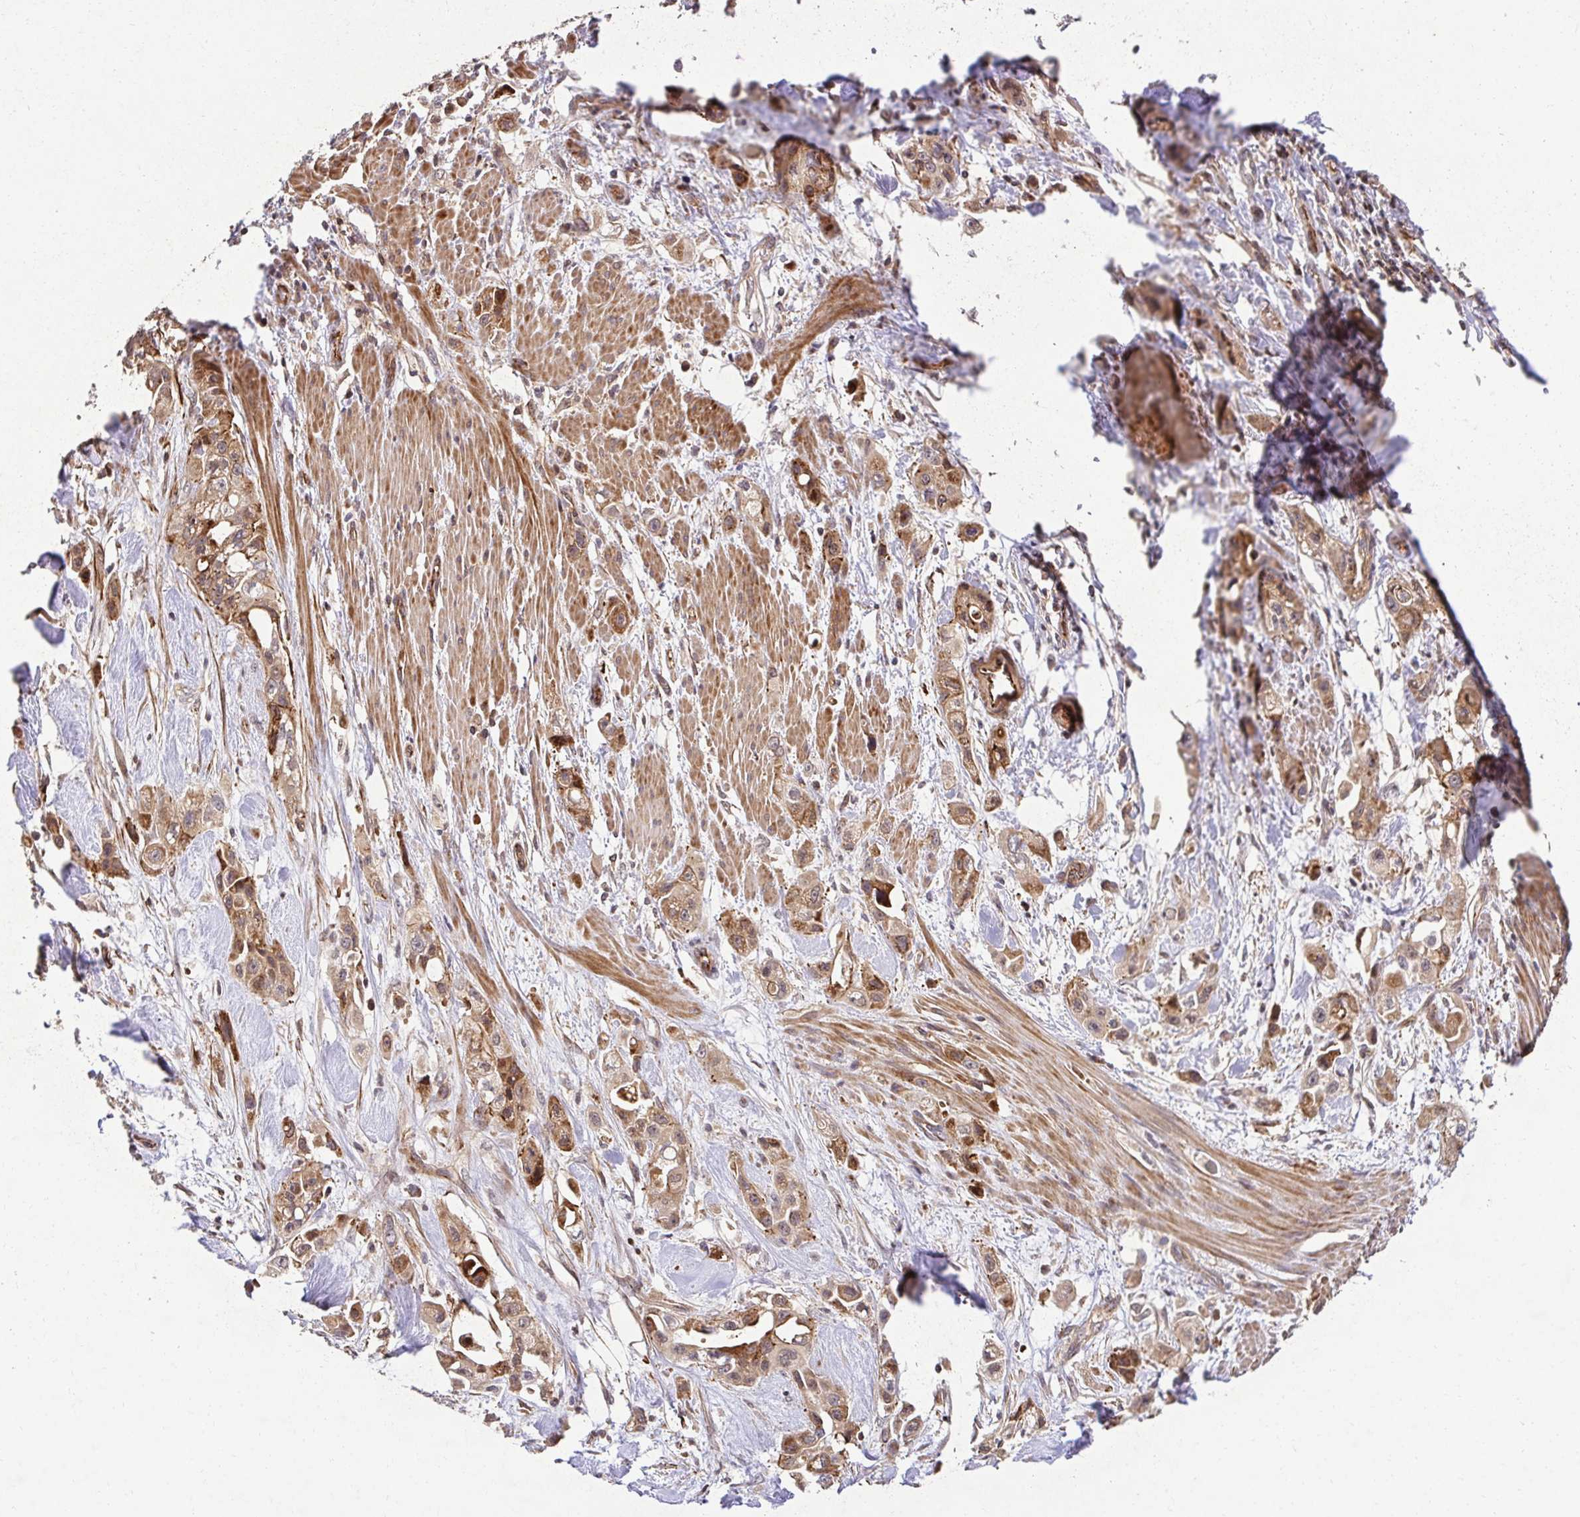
{"staining": {"intensity": "moderate", "quantity": ">75%", "location": "cytoplasmic/membranous"}, "tissue": "pancreatic cancer", "cell_type": "Tumor cells", "image_type": "cancer", "snomed": [{"axis": "morphology", "description": "Adenocarcinoma, NOS"}, {"axis": "topography", "description": "Pancreas"}], "caption": "Immunohistochemistry histopathology image of human pancreatic cancer stained for a protein (brown), which reveals medium levels of moderate cytoplasmic/membranous positivity in about >75% of tumor cells.", "gene": "PSMA4", "patient": {"sex": "female", "age": 66}}